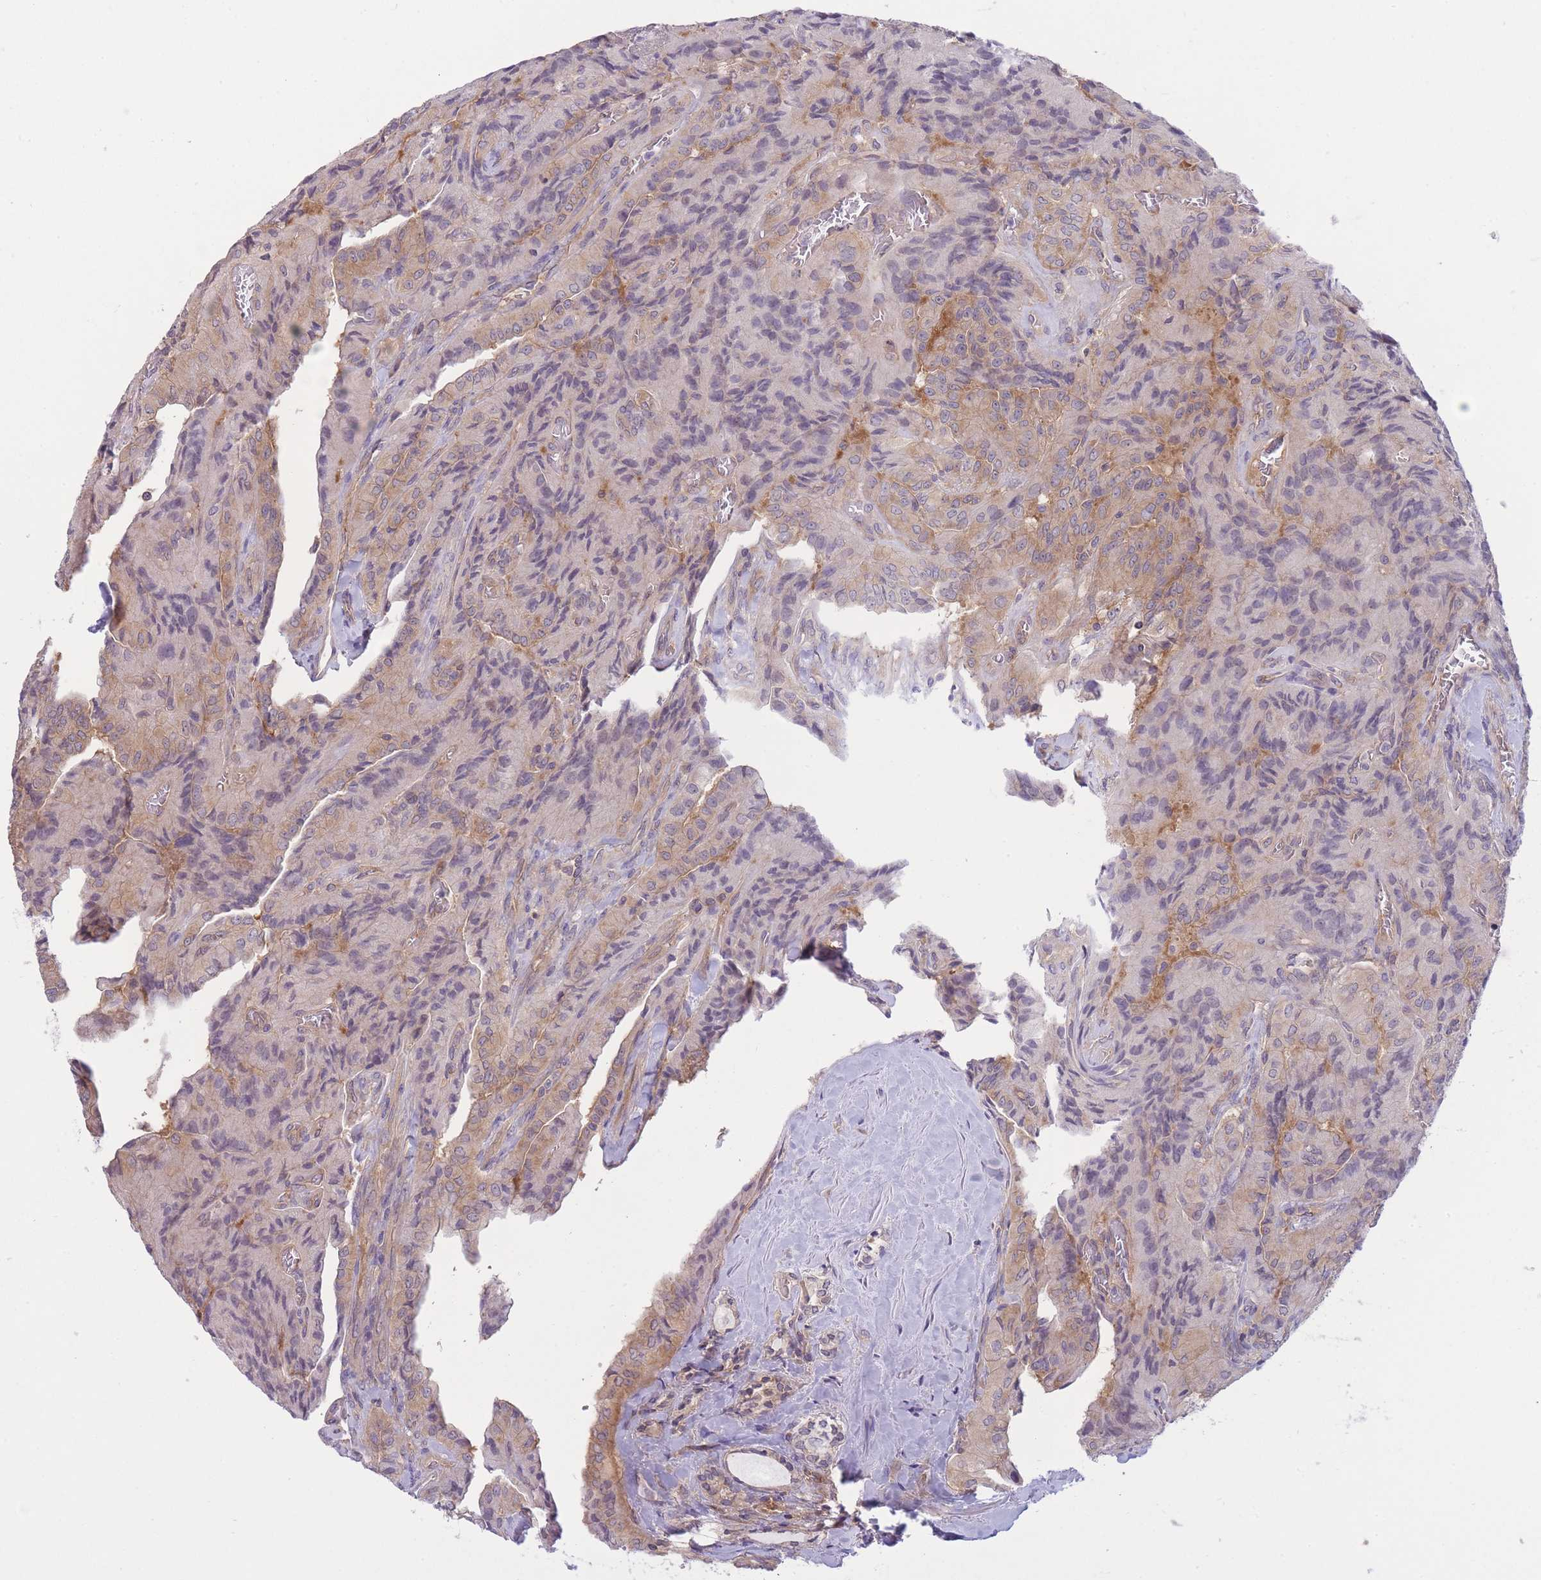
{"staining": {"intensity": "weak", "quantity": "<25%", "location": "cytoplasmic/membranous"}, "tissue": "thyroid cancer", "cell_type": "Tumor cells", "image_type": "cancer", "snomed": [{"axis": "morphology", "description": "Normal tissue, NOS"}, {"axis": "morphology", "description": "Papillary adenocarcinoma, NOS"}, {"axis": "topography", "description": "Thyroid gland"}], "caption": "The photomicrograph displays no significant positivity in tumor cells of thyroid cancer (papillary adenocarcinoma).", "gene": "PFDN6", "patient": {"sex": "female", "age": 59}}